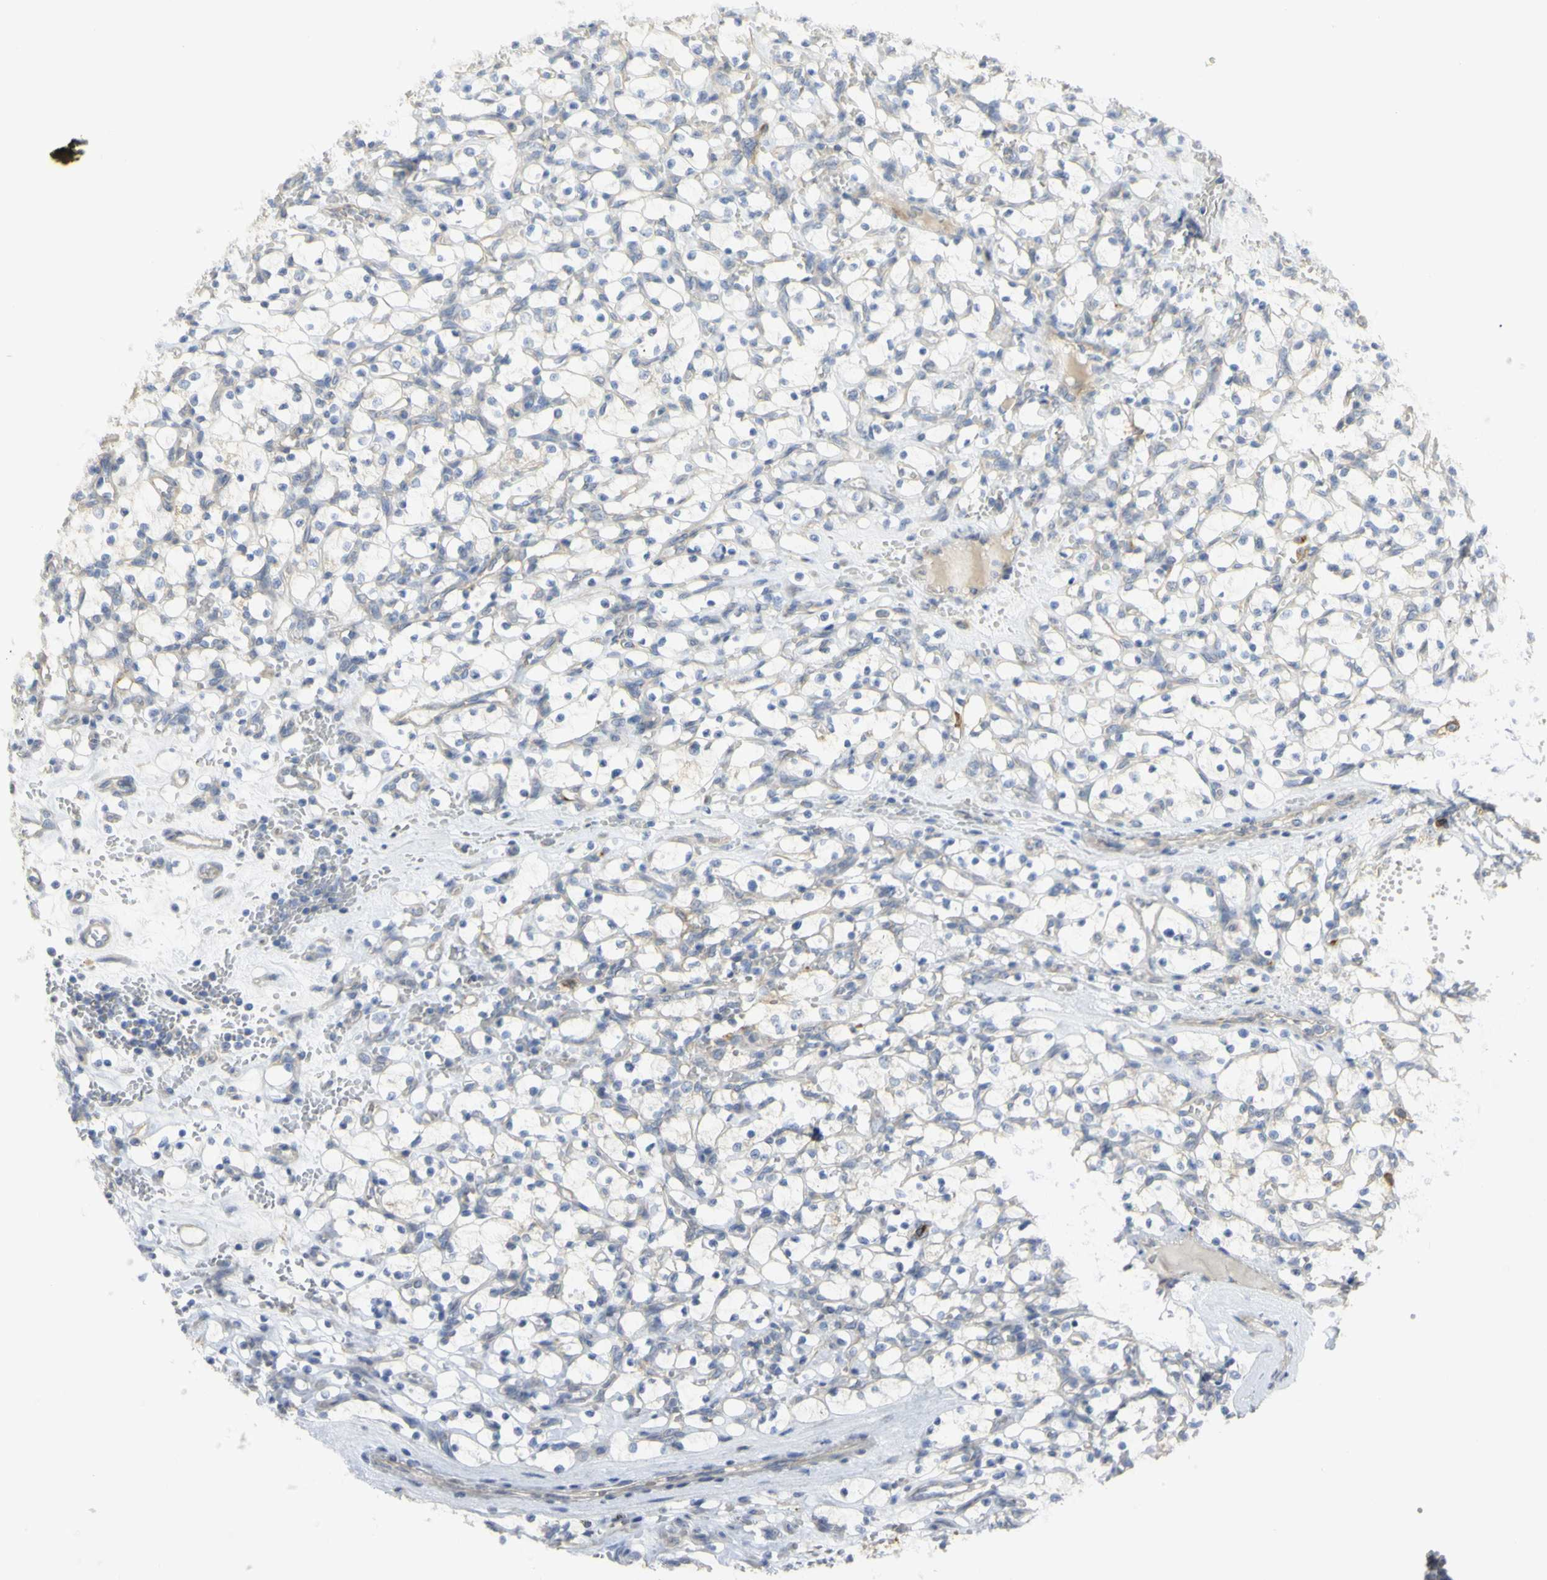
{"staining": {"intensity": "negative", "quantity": "none", "location": "none"}, "tissue": "renal cancer", "cell_type": "Tumor cells", "image_type": "cancer", "snomed": [{"axis": "morphology", "description": "Adenocarcinoma, NOS"}, {"axis": "topography", "description": "Kidney"}], "caption": "The photomicrograph exhibits no significant staining in tumor cells of renal cancer (adenocarcinoma).", "gene": "KIF11", "patient": {"sex": "female", "age": 69}}